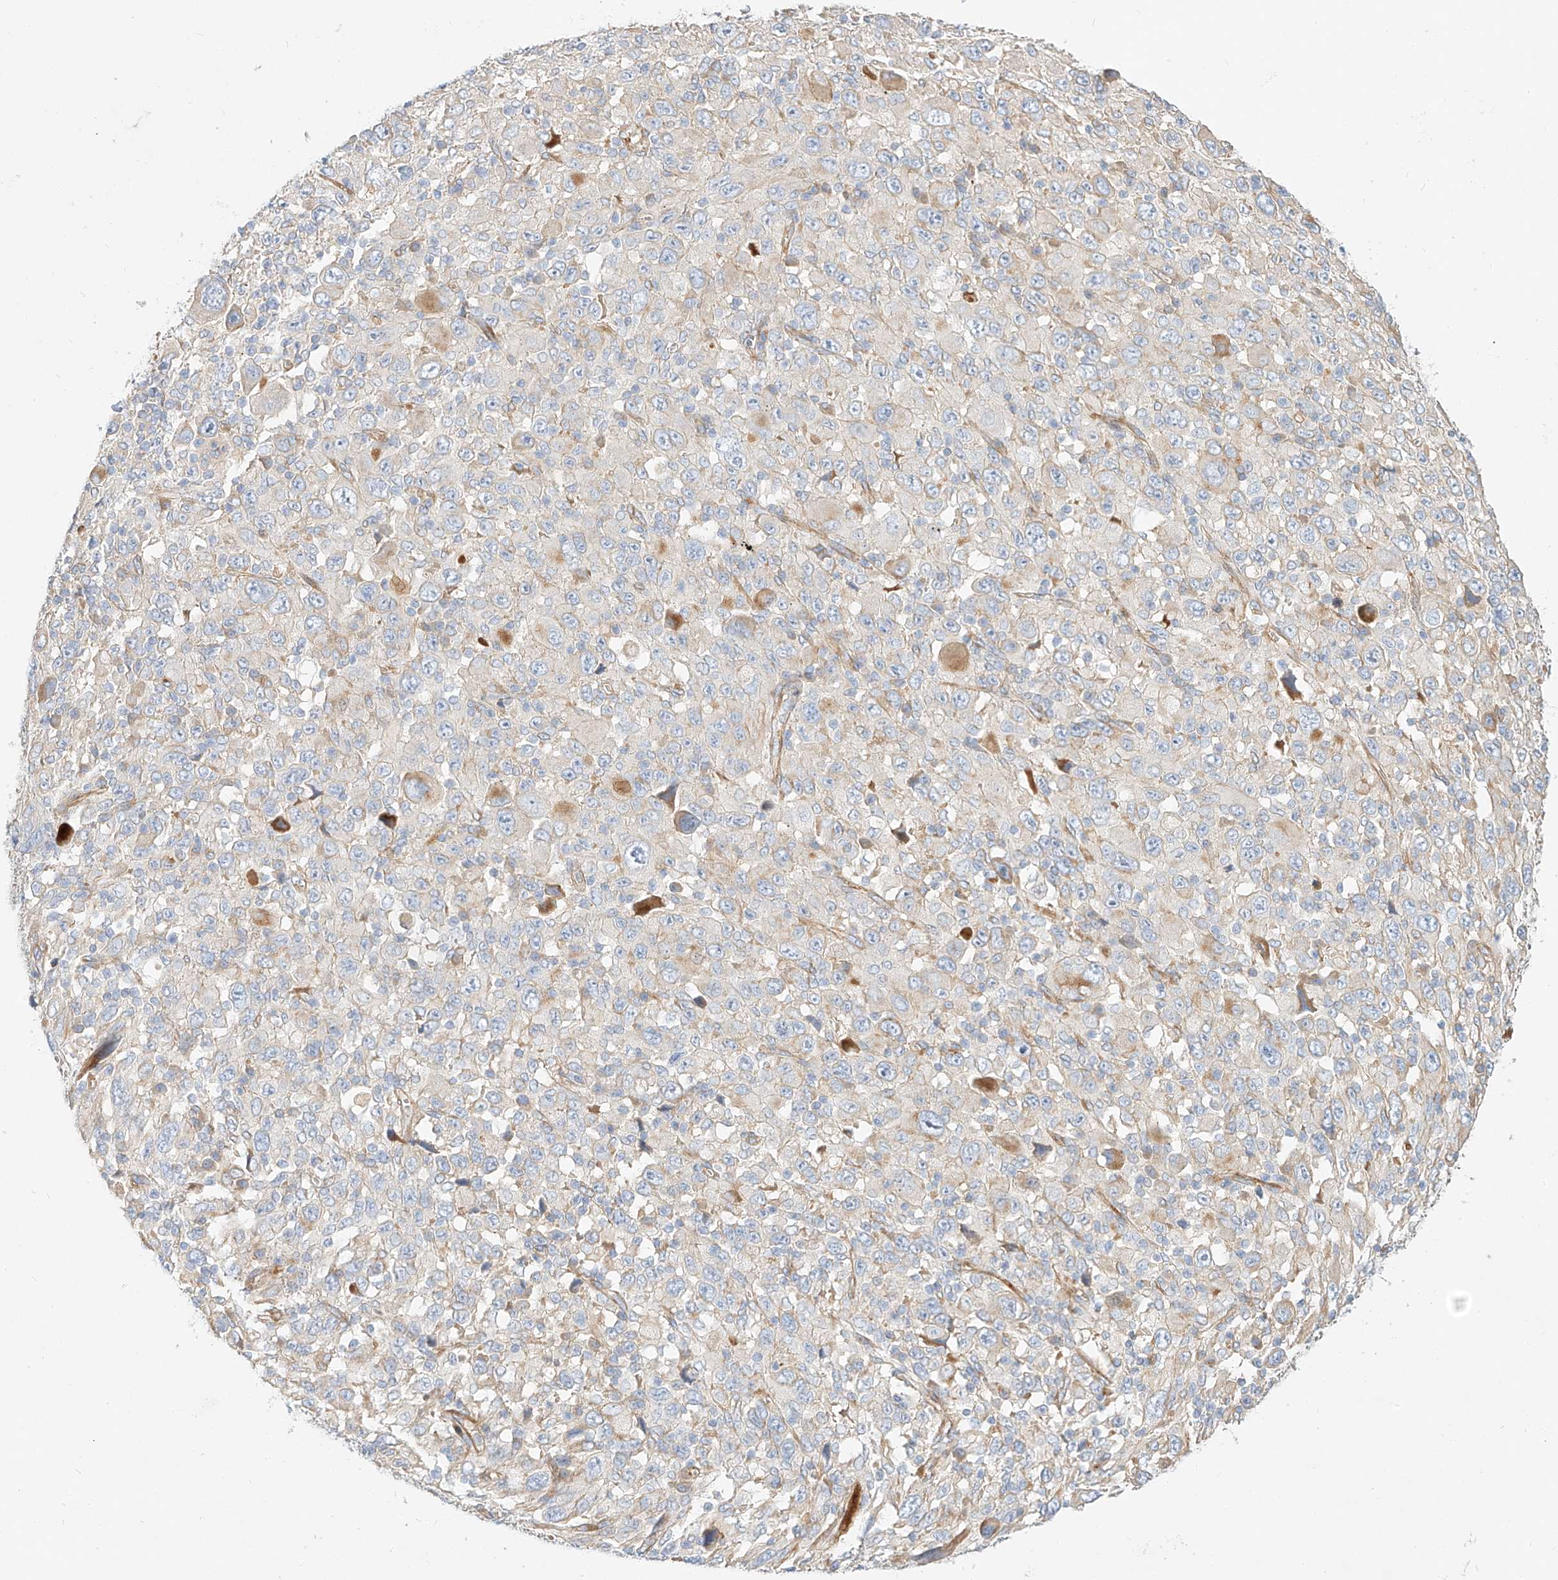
{"staining": {"intensity": "negative", "quantity": "none", "location": "none"}, "tissue": "melanoma", "cell_type": "Tumor cells", "image_type": "cancer", "snomed": [{"axis": "morphology", "description": "Malignant melanoma, Metastatic site"}, {"axis": "topography", "description": "Skin"}], "caption": "DAB (3,3'-diaminobenzidine) immunohistochemical staining of melanoma exhibits no significant expression in tumor cells.", "gene": "KCNH5", "patient": {"sex": "female", "age": 56}}